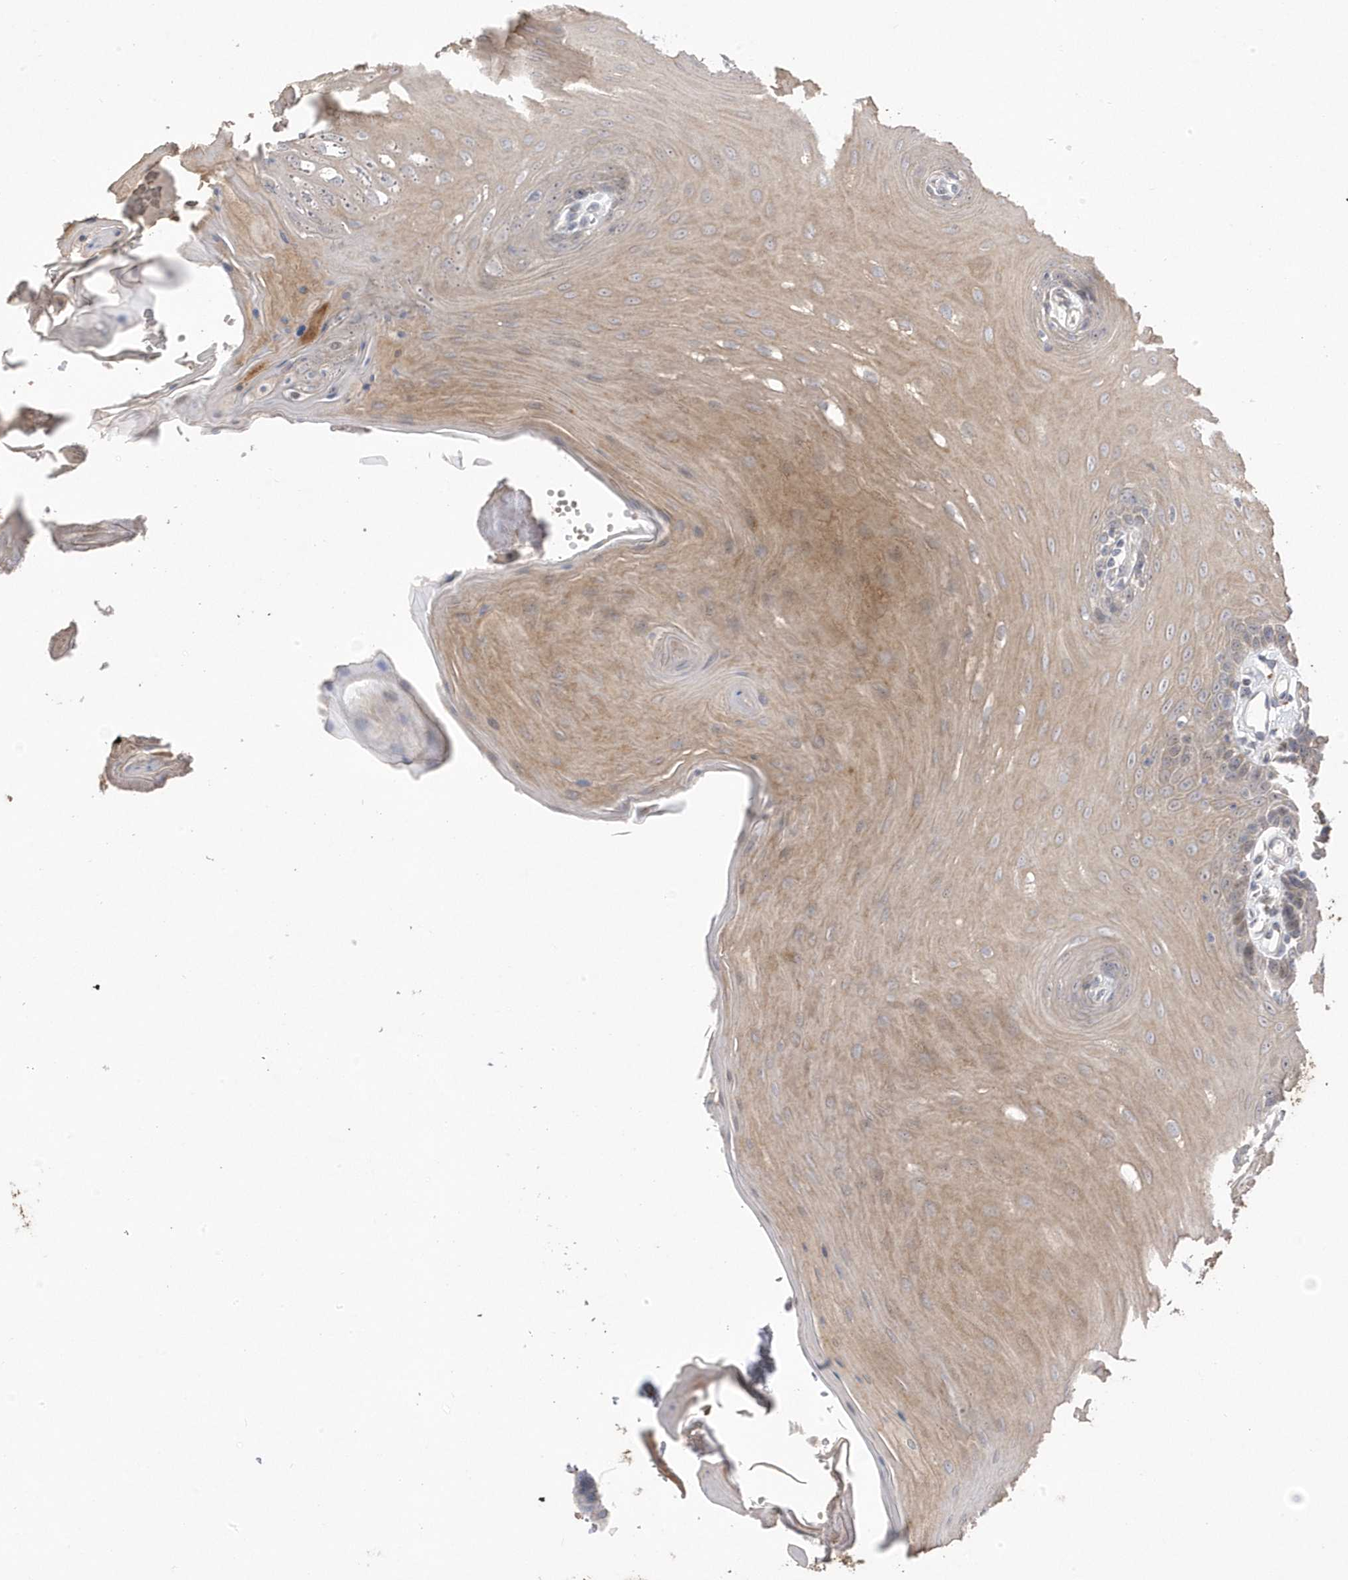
{"staining": {"intensity": "moderate", "quantity": ">75%", "location": "cytoplasmic/membranous"}, "tissue": "oral mucosa", "cell_type": "Squamous epithelial cells", "image_type": "normal", "snomed": [{"axis": "morphology", "description": "Normal tissue, NOS"}, {"axis": "morphology", "description": "Squamous cell carcinoma, NOS"}, {"axis": "topography", "description": "Skeletal muscle"}, {"axis": "topography", "description": "Oral tissue"}, {"axis": "topography", "description": "Salivary gland"}, {"axis": "topography", "description": "Head-Neck"}], "caption": "Protein analysis of unremarkable oral mucosa demonstrates moderate cytoplasmic/membranous positivity in approximately >75% of squamous epithelial cells.", "gene": "GTPBP6", "patient": {"sex": "male", "age": 54}}